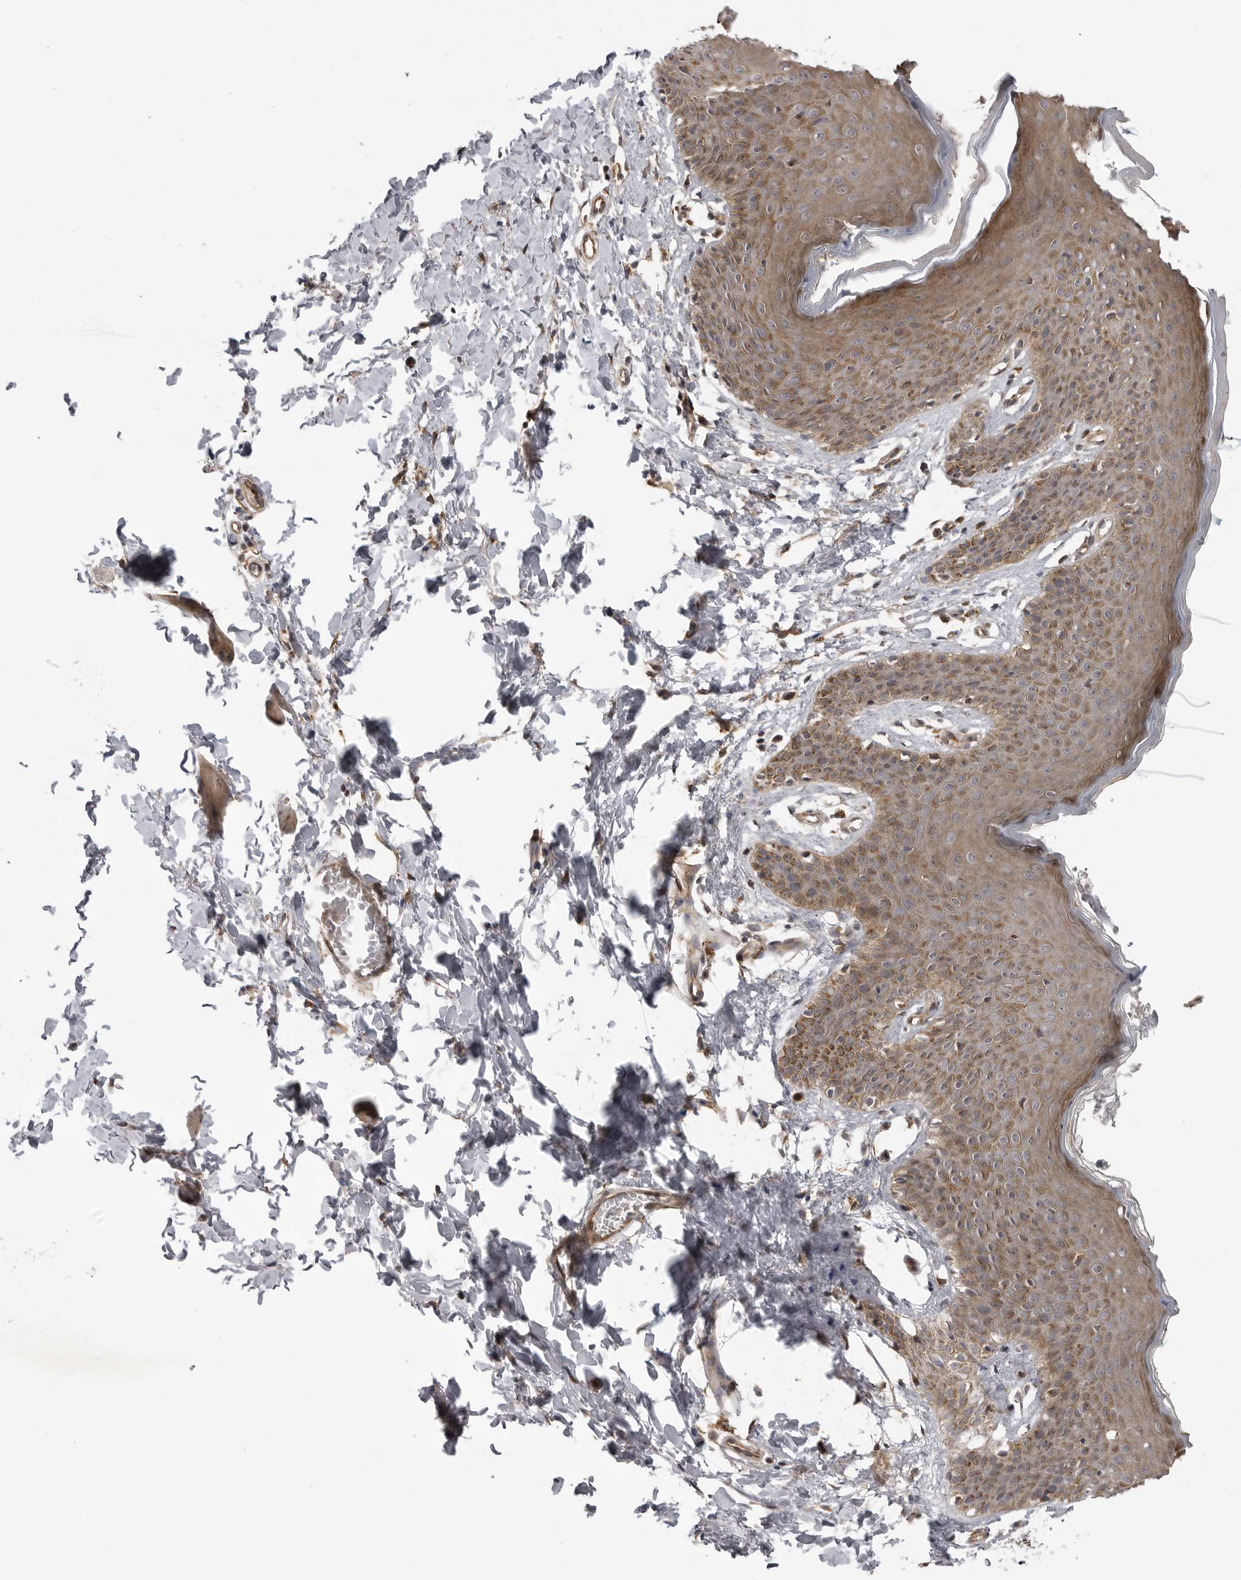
{"staining": {"intensity": "moderate", "quantity": ">75%", "location": "cytoplasmic/membranous"}, "tissue": "skin", "cell_type": "Epidermal cells", "image_type": "normal", "snomed": [{"axis": "morphology", "description": "Normal tissue, NOS"}, {"axis": "topography", "description": "Vulva"}], "caption": "Moderate cytoplasmic/membranous protein staining is present in about >75% of epidermal cells in skin.", "gene": "LRRC45", "patient": {"sex": "female", "age": 66}}